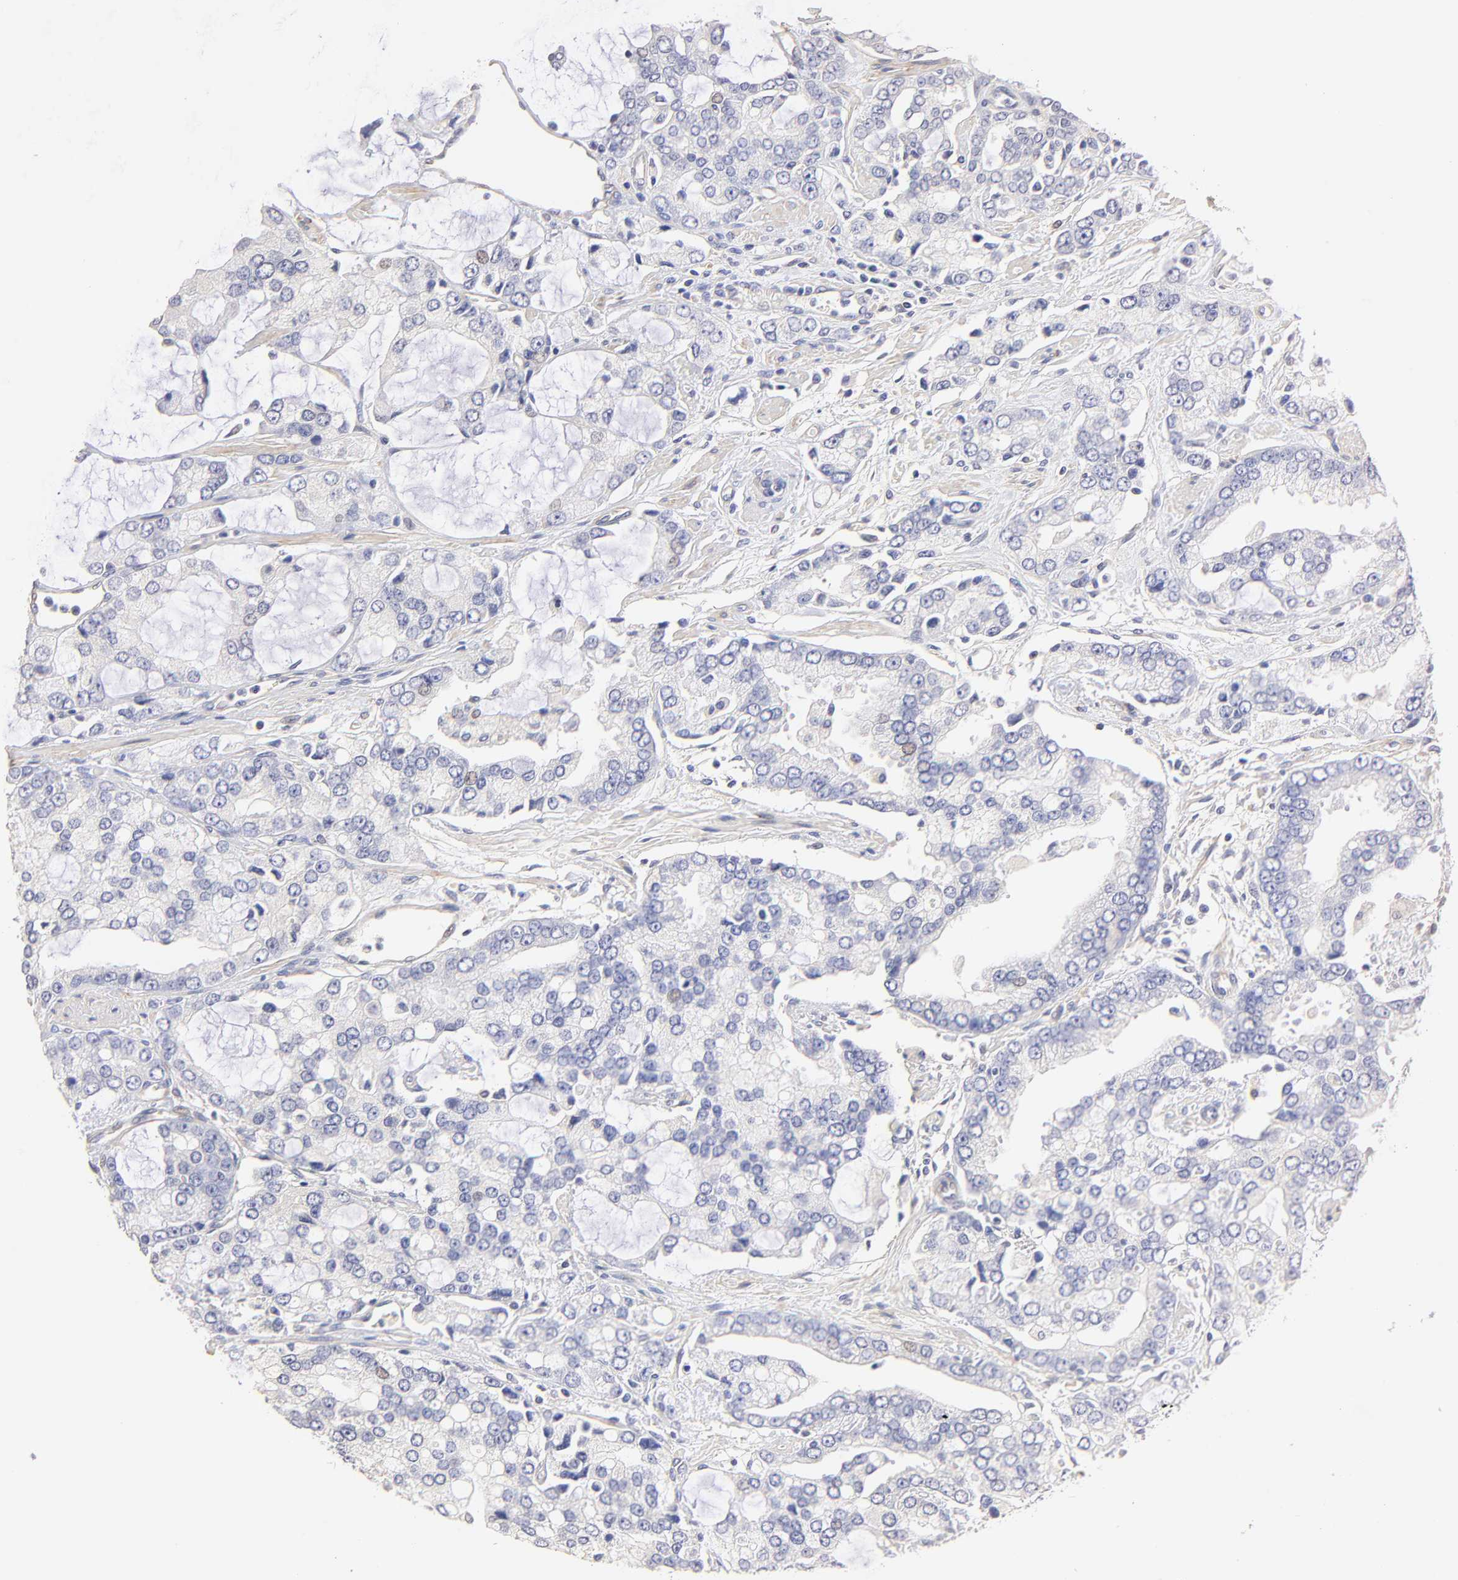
{"staining": {"intensity": "negative", "quantity": "none", "location": "none"}, "tissue": "prostate cancer", "cell_type": "Tumor cells", "image_type": "cancer", "snomed": [{"axis": "morphology", "description": "Adenocarcinoma, High grade"}, {"axis": "topography", "description": "Prostate"}], "caption": "DAB (3,3'-diaminobenzidine) immunohistochemical staining of prostate adenocarcinoma (high-grade) demonstrates no significant staining in tumor cells.", "gene": "ACTRT1", "patient": {"sex": "male", "age": 67}}